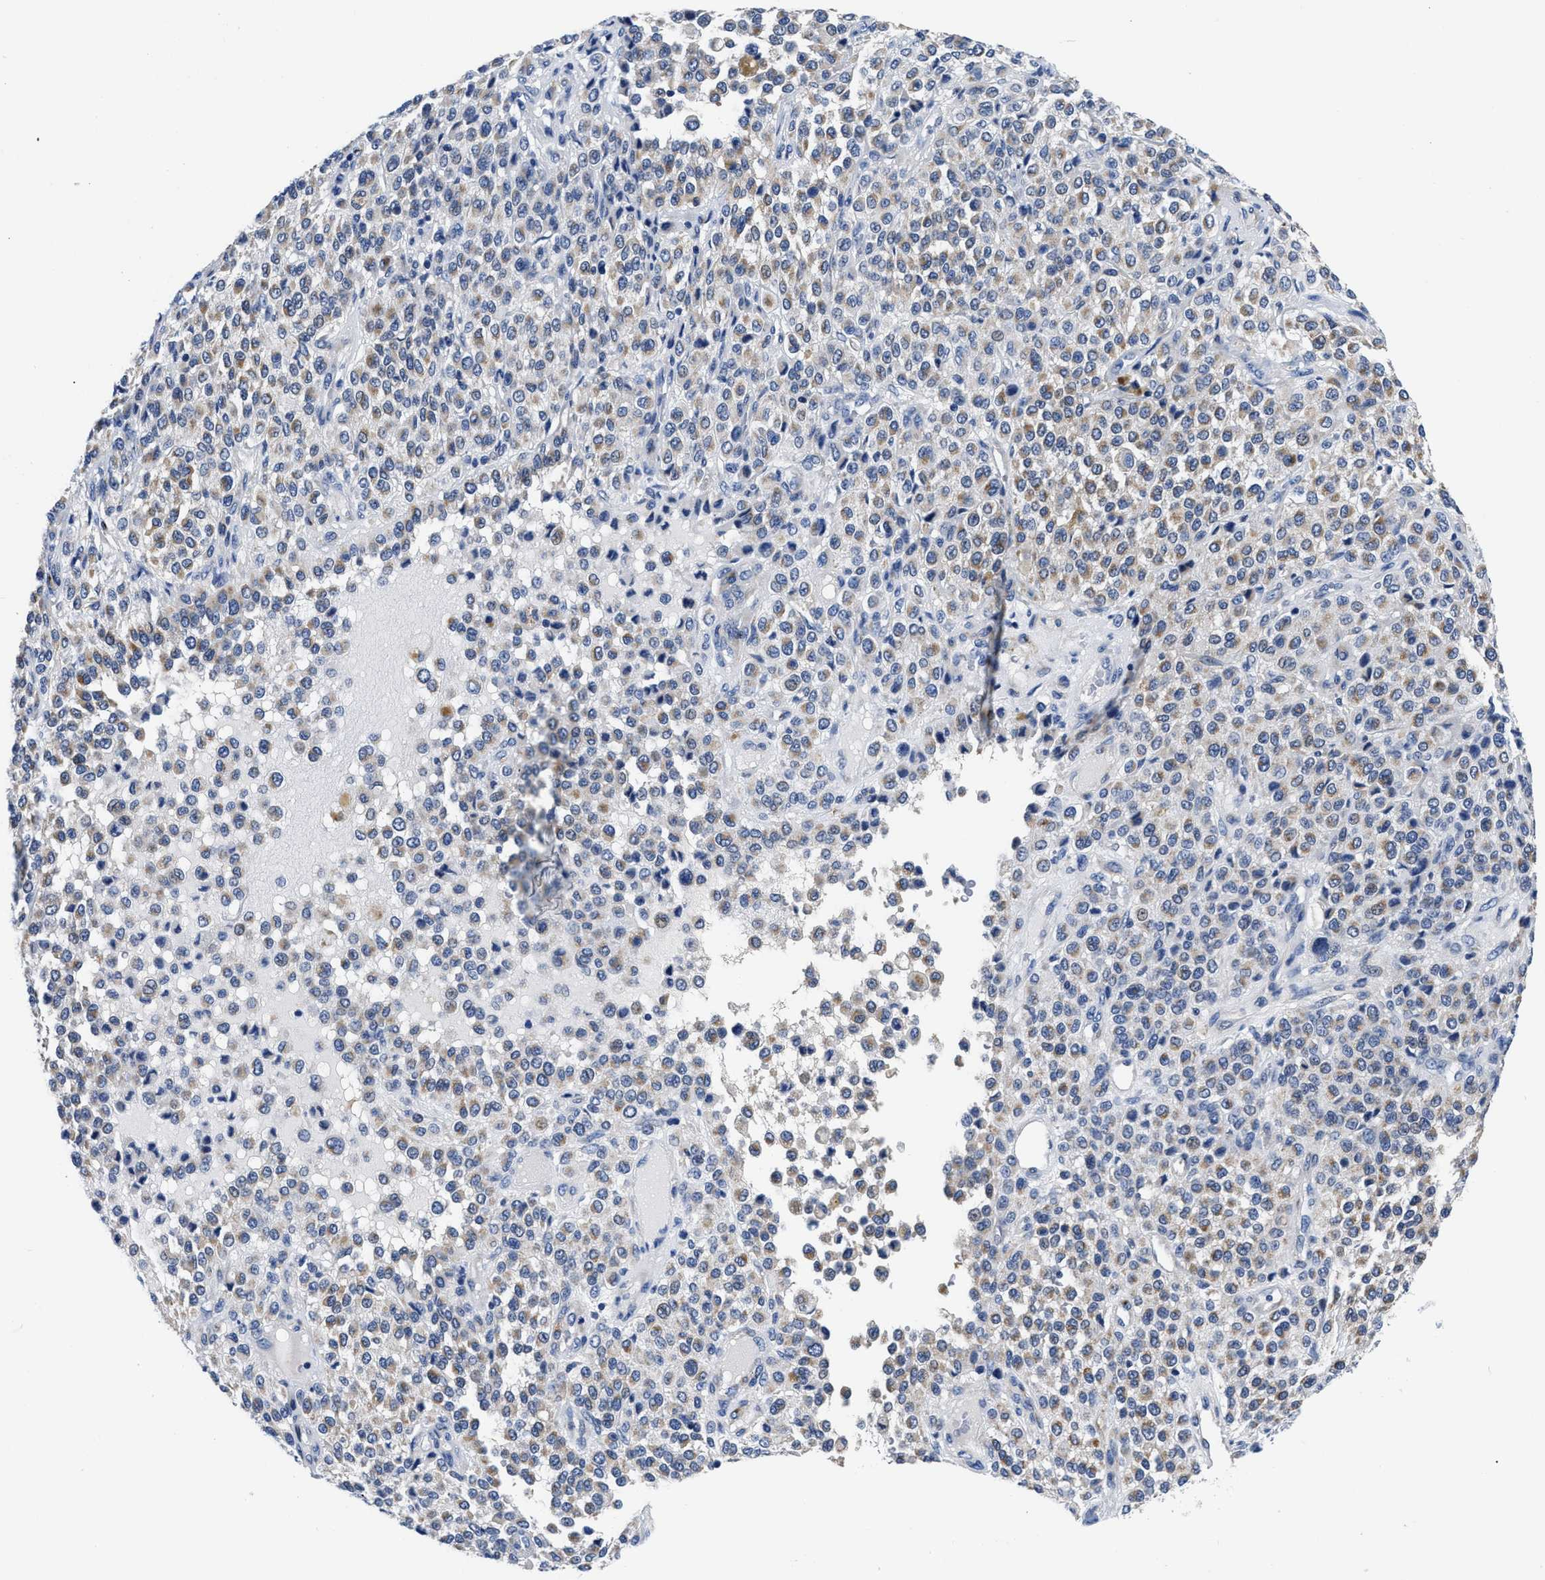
{"staining": {"intensity": "weak", "quantity": ">75%", "location": "cytoplasmic/membranous"}, "tissue": "melanoma", "cell_type": "Tumor cells", "image_type": "cancer", "snomed": [{"axis": "morphology", "description": "Malignant melanoma, Metastatic site"}, {"axis": "topography", "description": "Pancreas"}], "caption": "Human malignant melanoma (metastatic site) stained for a protein (brown) reveals weak cytoplasmic/membranous positive staining in approximately >75% of tumor cells.", "gene": "SLC35F1", "patient": {"sex": "female", "age": 30}}